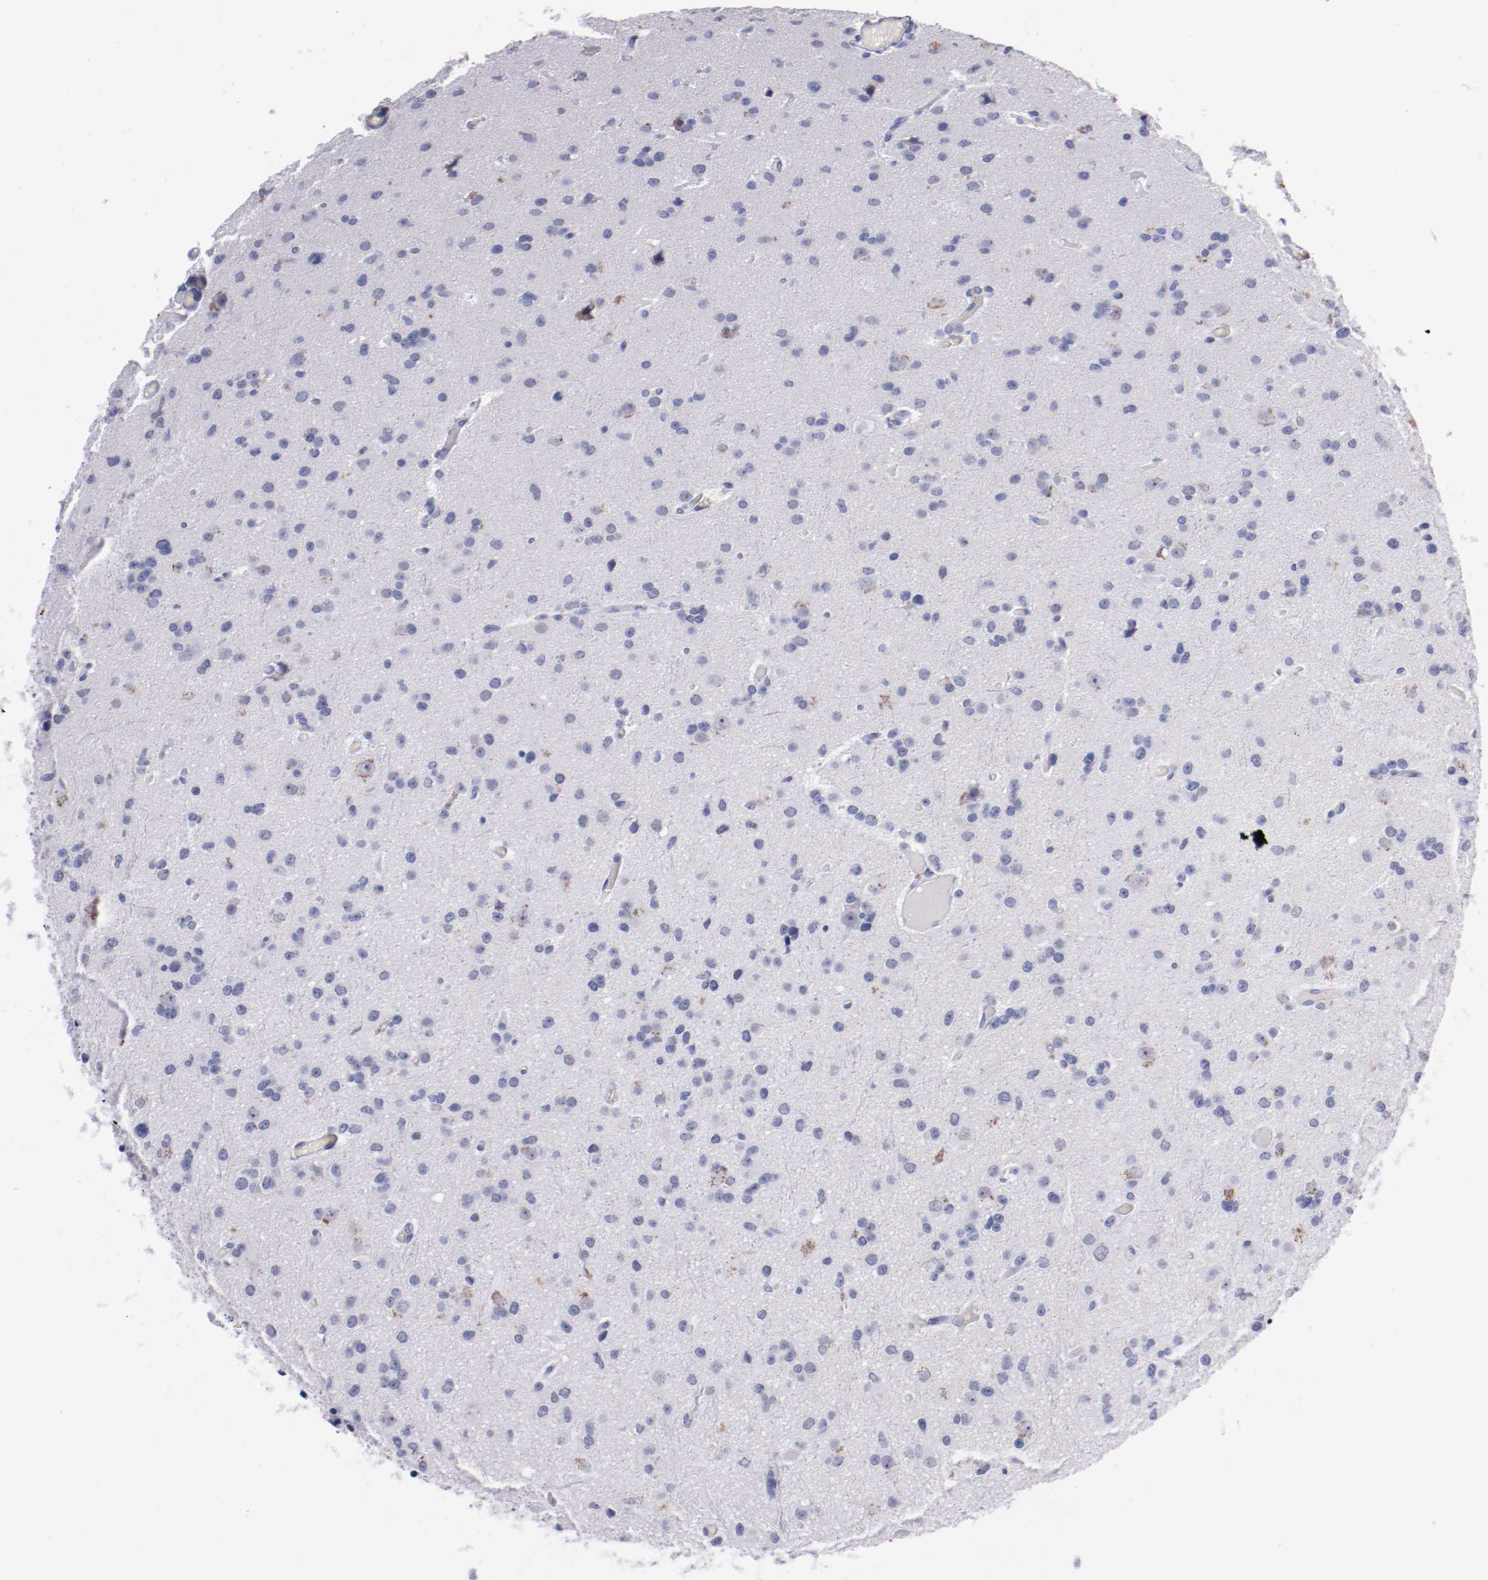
{"staining": {"intensity": "negative", "quantity": "none", "location": "none"}, "tissue": "glioma", "cell_type": "Tumor cells", "image_type": "cancer", "snomed": [{"axis": "morphology", "description": "Glioma, malignant, Low grade"}, {"axis": "topography", "description": "Brain"}], "caption": "An immunohistochemistry image of glioma is shown. There is no staining in tumor cells of glioma.", "gene": "HNF1B", "patient": {"sex": "male", "age": 42}}